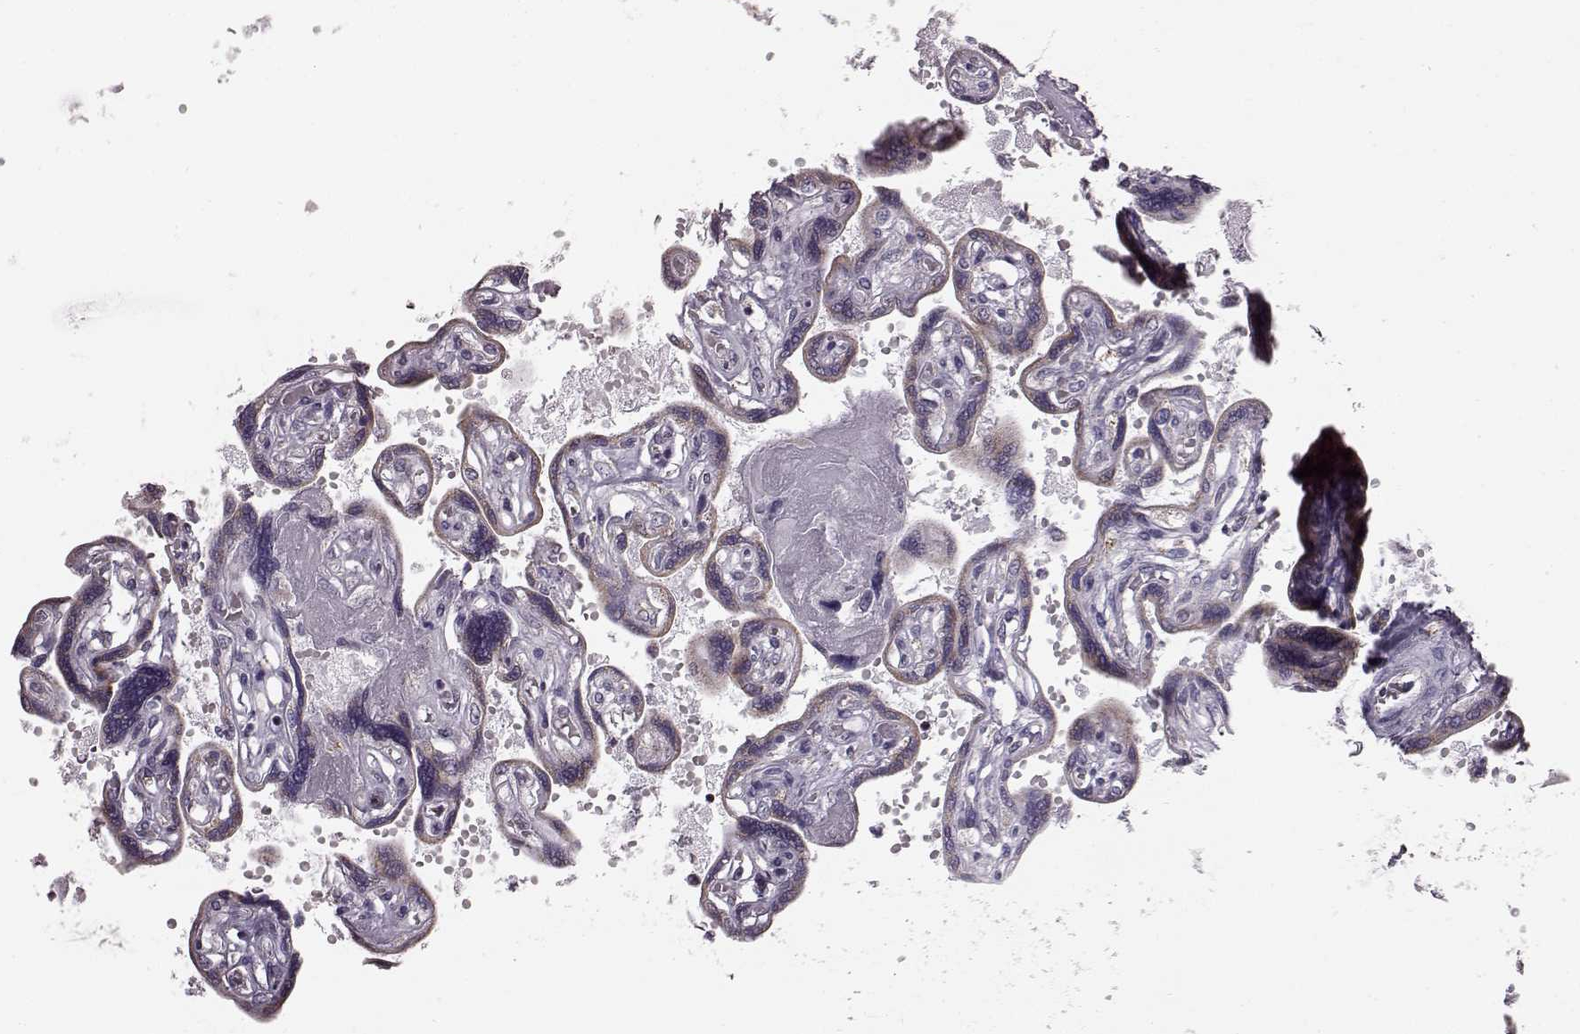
{"staining": {"intensity": "negative", "quantity": "none", "location": "none"}, "tissue": "placenta", "cell_type": "Decidual cells", "image_type": "normal", "snomed": [{"axis": "morphology", "description": "Normal tissue, NOS"}, {"axis": "topography", "description": "Placenta"}], "caption": "Immunohistochemical staining of benign placenta displays no significant expression in decidual cells.", "gene": "ATP5MF", "patient": {"sex": "female", "age": 32}}